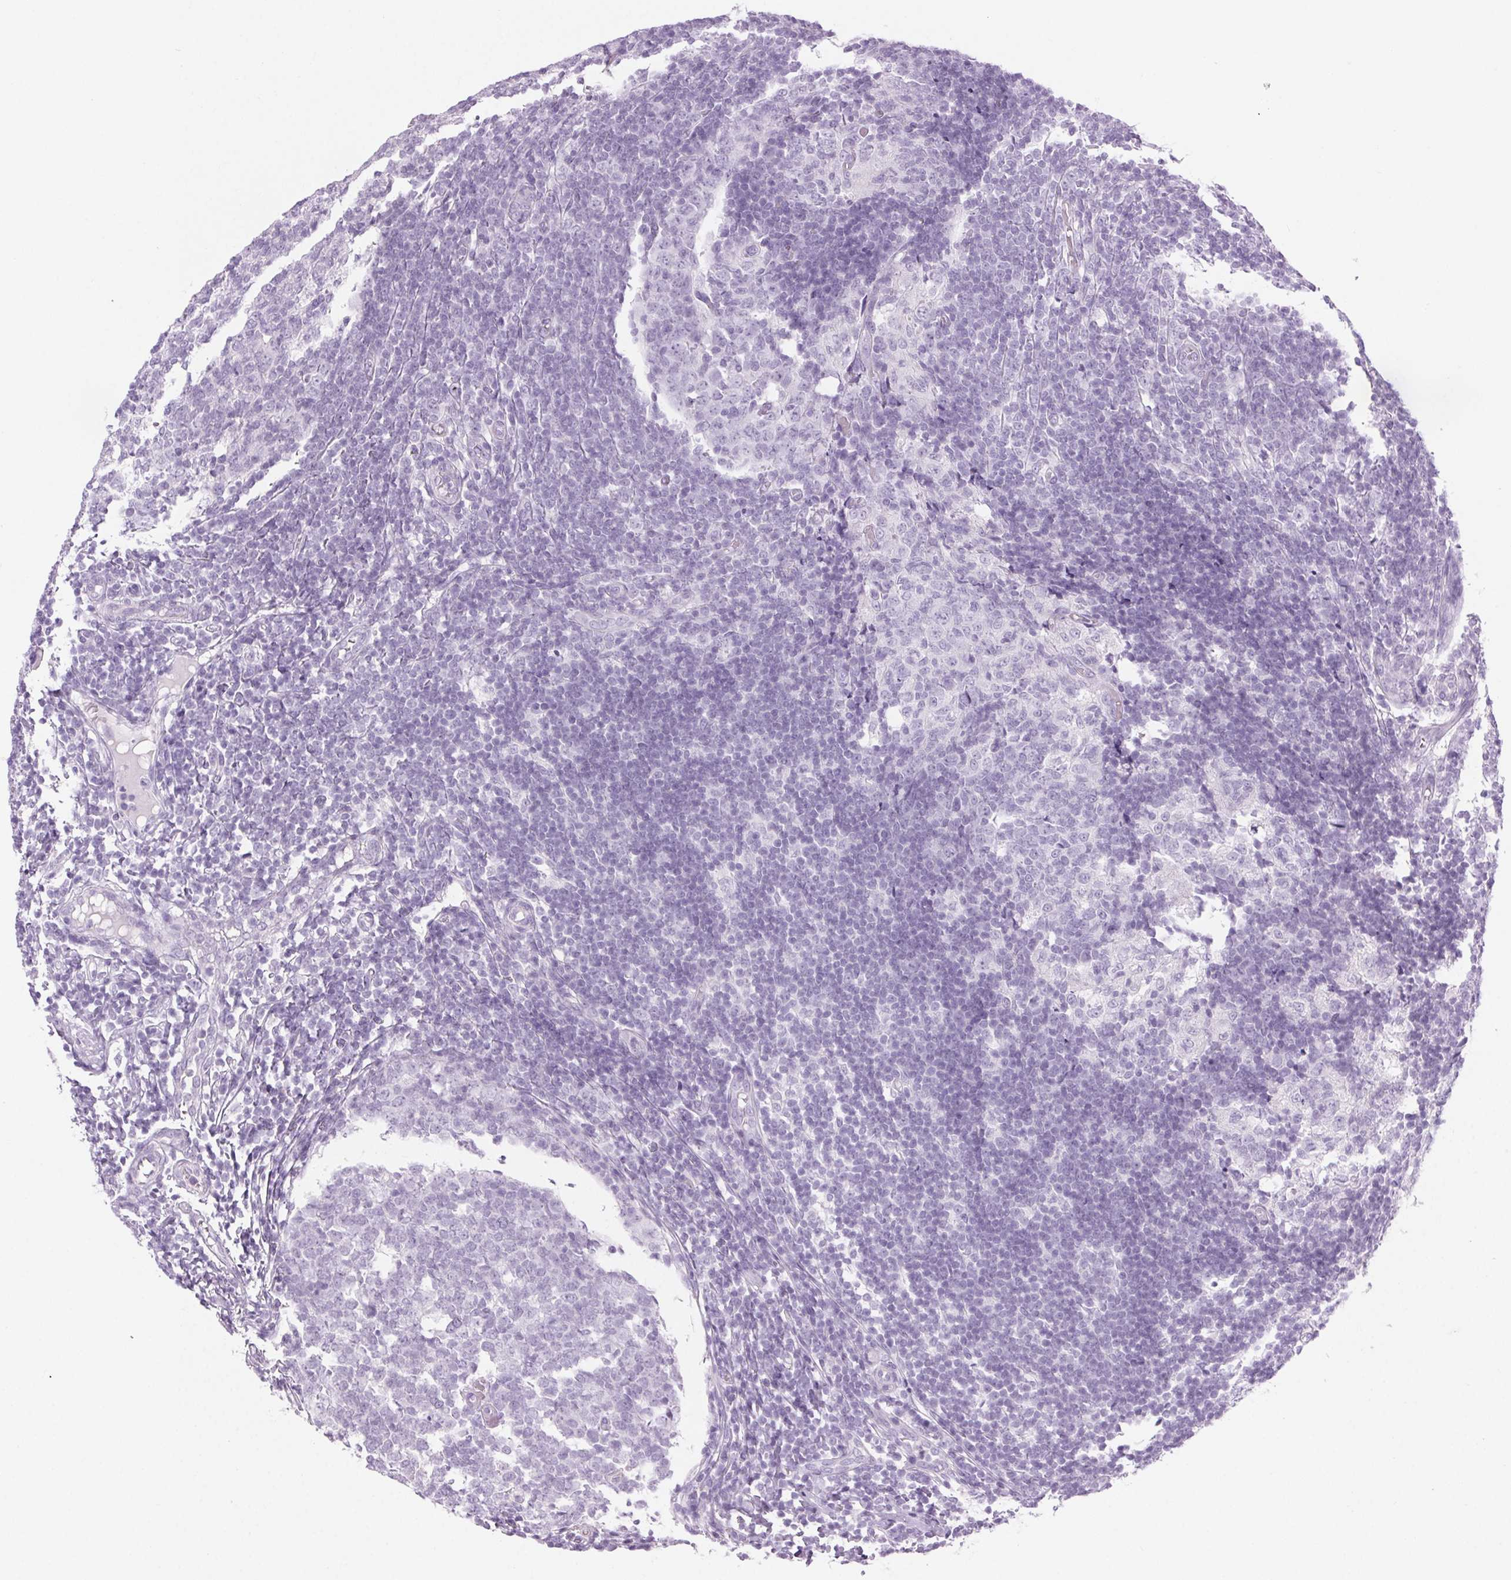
{"staining": {"intensity": "negative", "quantity": "none", "location": "none"}, "tissue": "appendix", "cell_type": "Glandular cells", "image_type": "normal", "snomed": [{"axis": "morphology", "description": "Normal tissue, NOS"}, {"axis": "topography", "description": "Appendix"}], "caption": "Appendix stained for a protein using immunohistochemistry (IHC) shows no staining glandular cells.", "gene": "LRP2", "patient": {"sex": "male", "age": 18}}